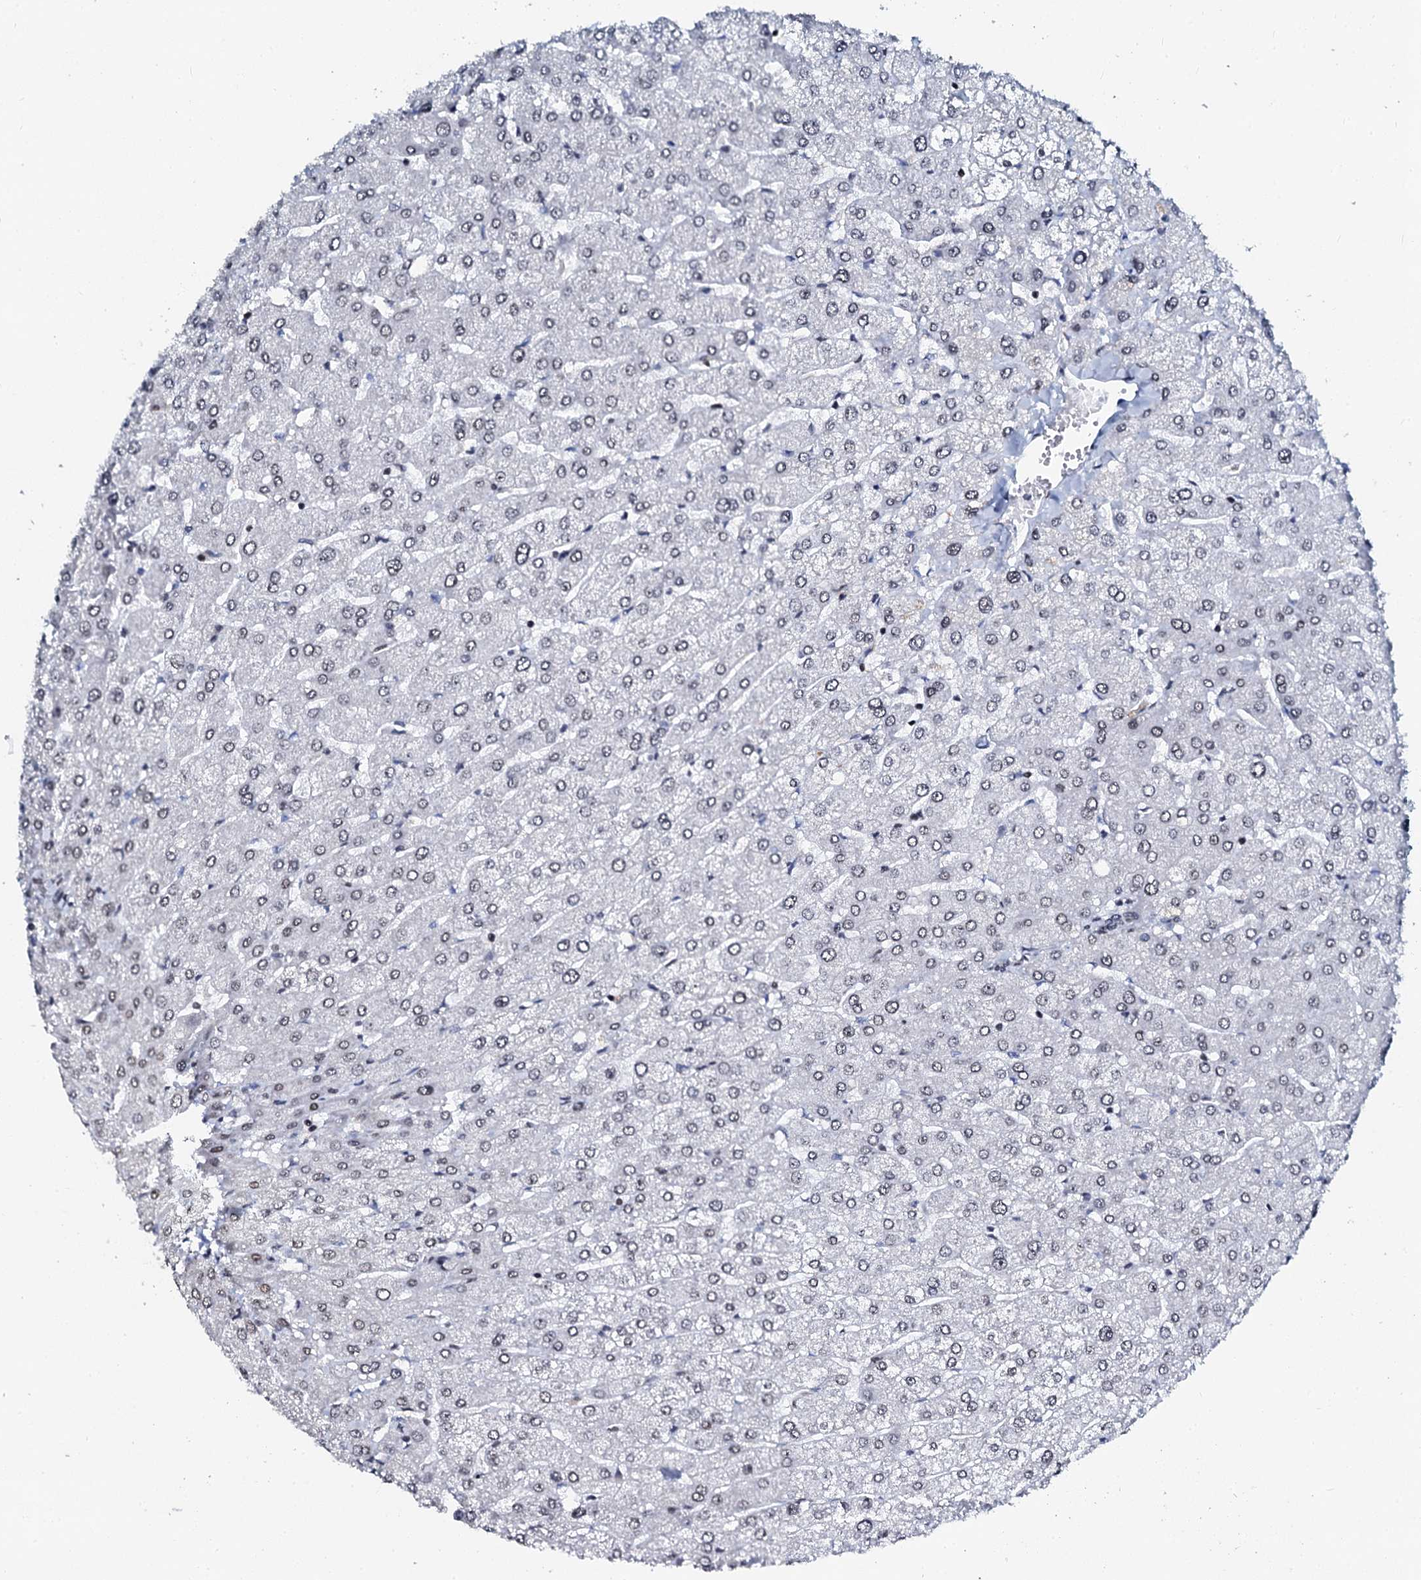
{"staining": {"intensity": "weak", "quantity": ">75%", "location": "nuclear"}, "tissue": "liver", "cell_type": "Cholangiocytes", "image_type": "normal", "snomed": [{"axis": "morphology", "description": "Normal tissue, NOS"}, {"axis": "topography", "description": "Liver"}], "caption": "Immunohistochemical staining of benign human liver displays >75% levels of weak nuclear protein positivity in about >75% of cholangiocytes. (IHC, brightfield microscopy, high magnification).", "gene": "SLTM", "patient": {"sex": "male", "age": 55}}